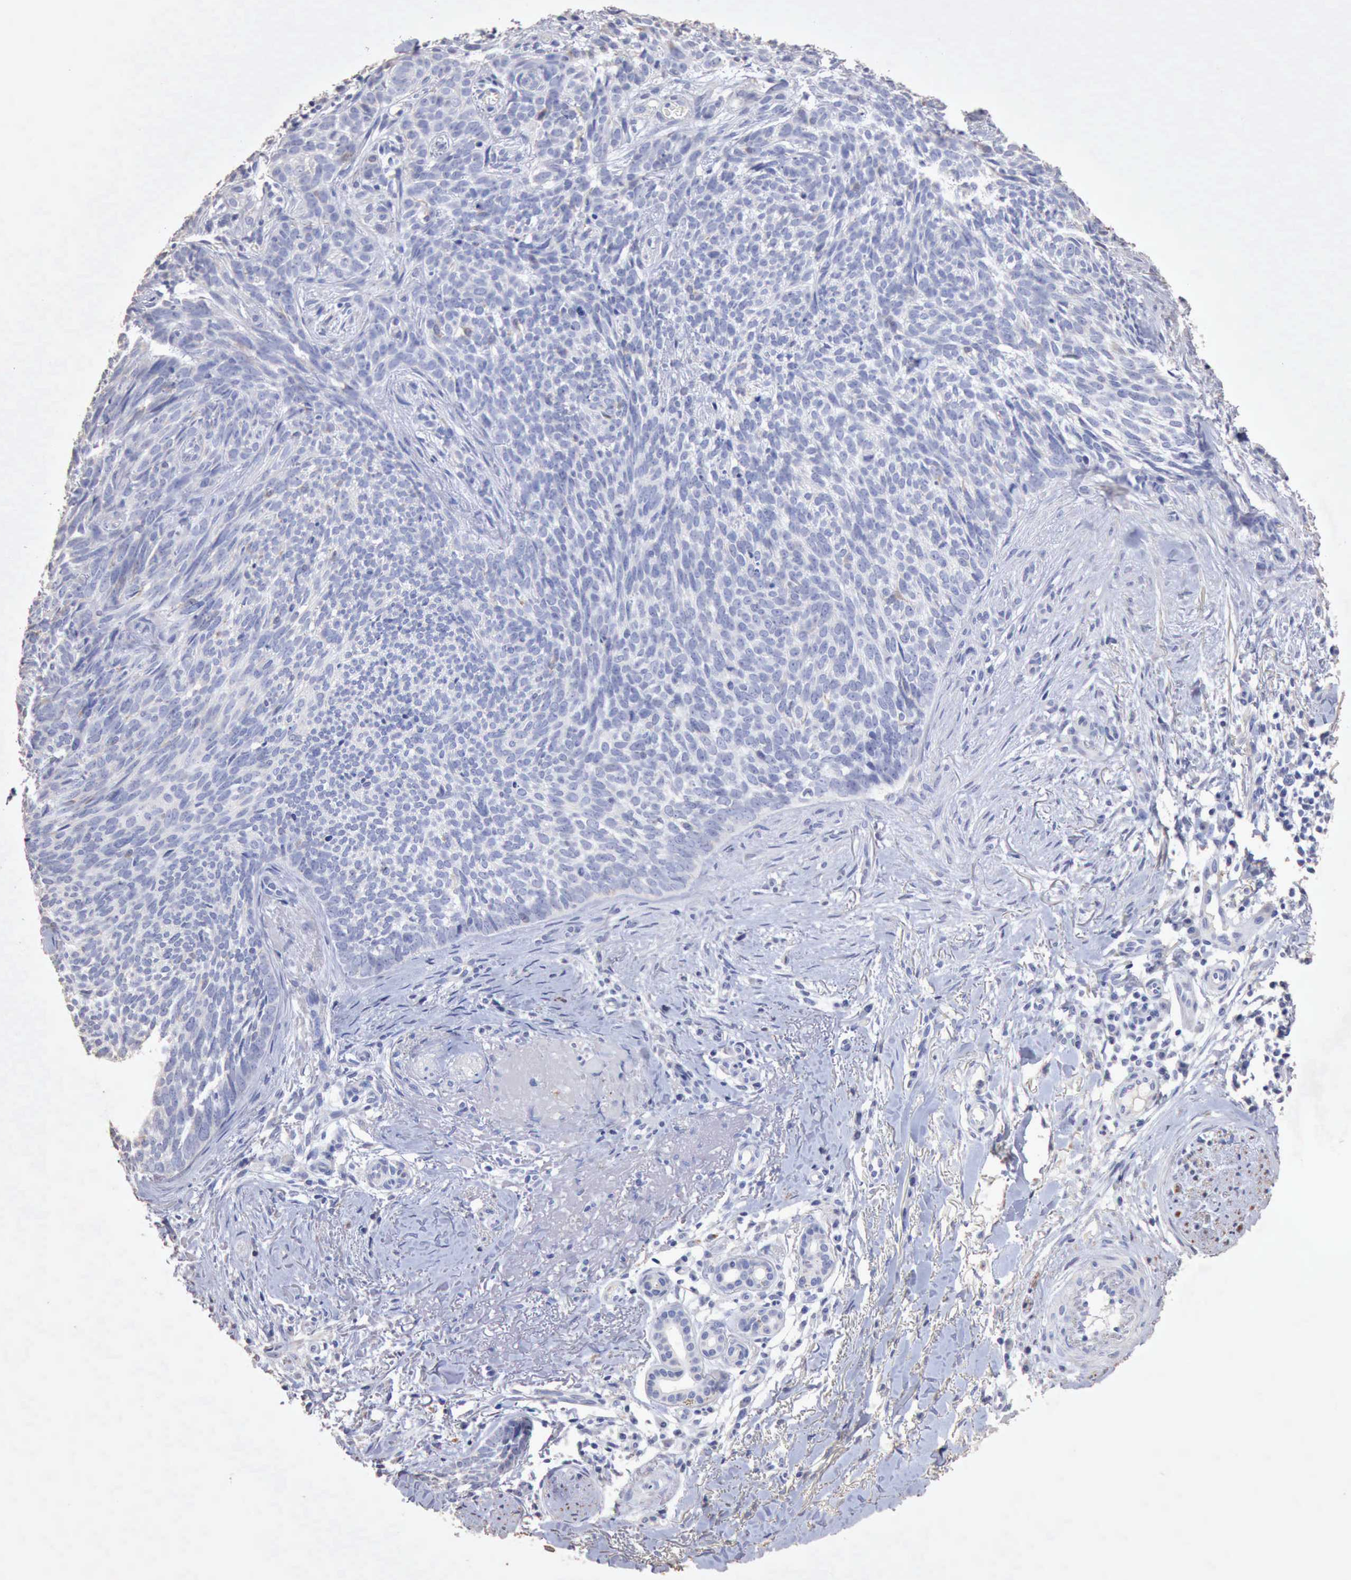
{"staining": {"intensity": "negative", "quantity": "none", "location": "none"}, "tissue": "skin cancer", "cell_type": "Tumor cells", "image_type": "cancer", "snomed": [{"axis": "morphology", "description": "Basal cell carcinoma"}, {"axis": "topography", "description": "Skin"}], "caption": "A micrograph of skin cancer (basal cell carcinoma) stained for a protein exhibits no brown staining in tumor cells.", "gene": "KRT6B", "patient": {"sex": "female", "age": 81}}